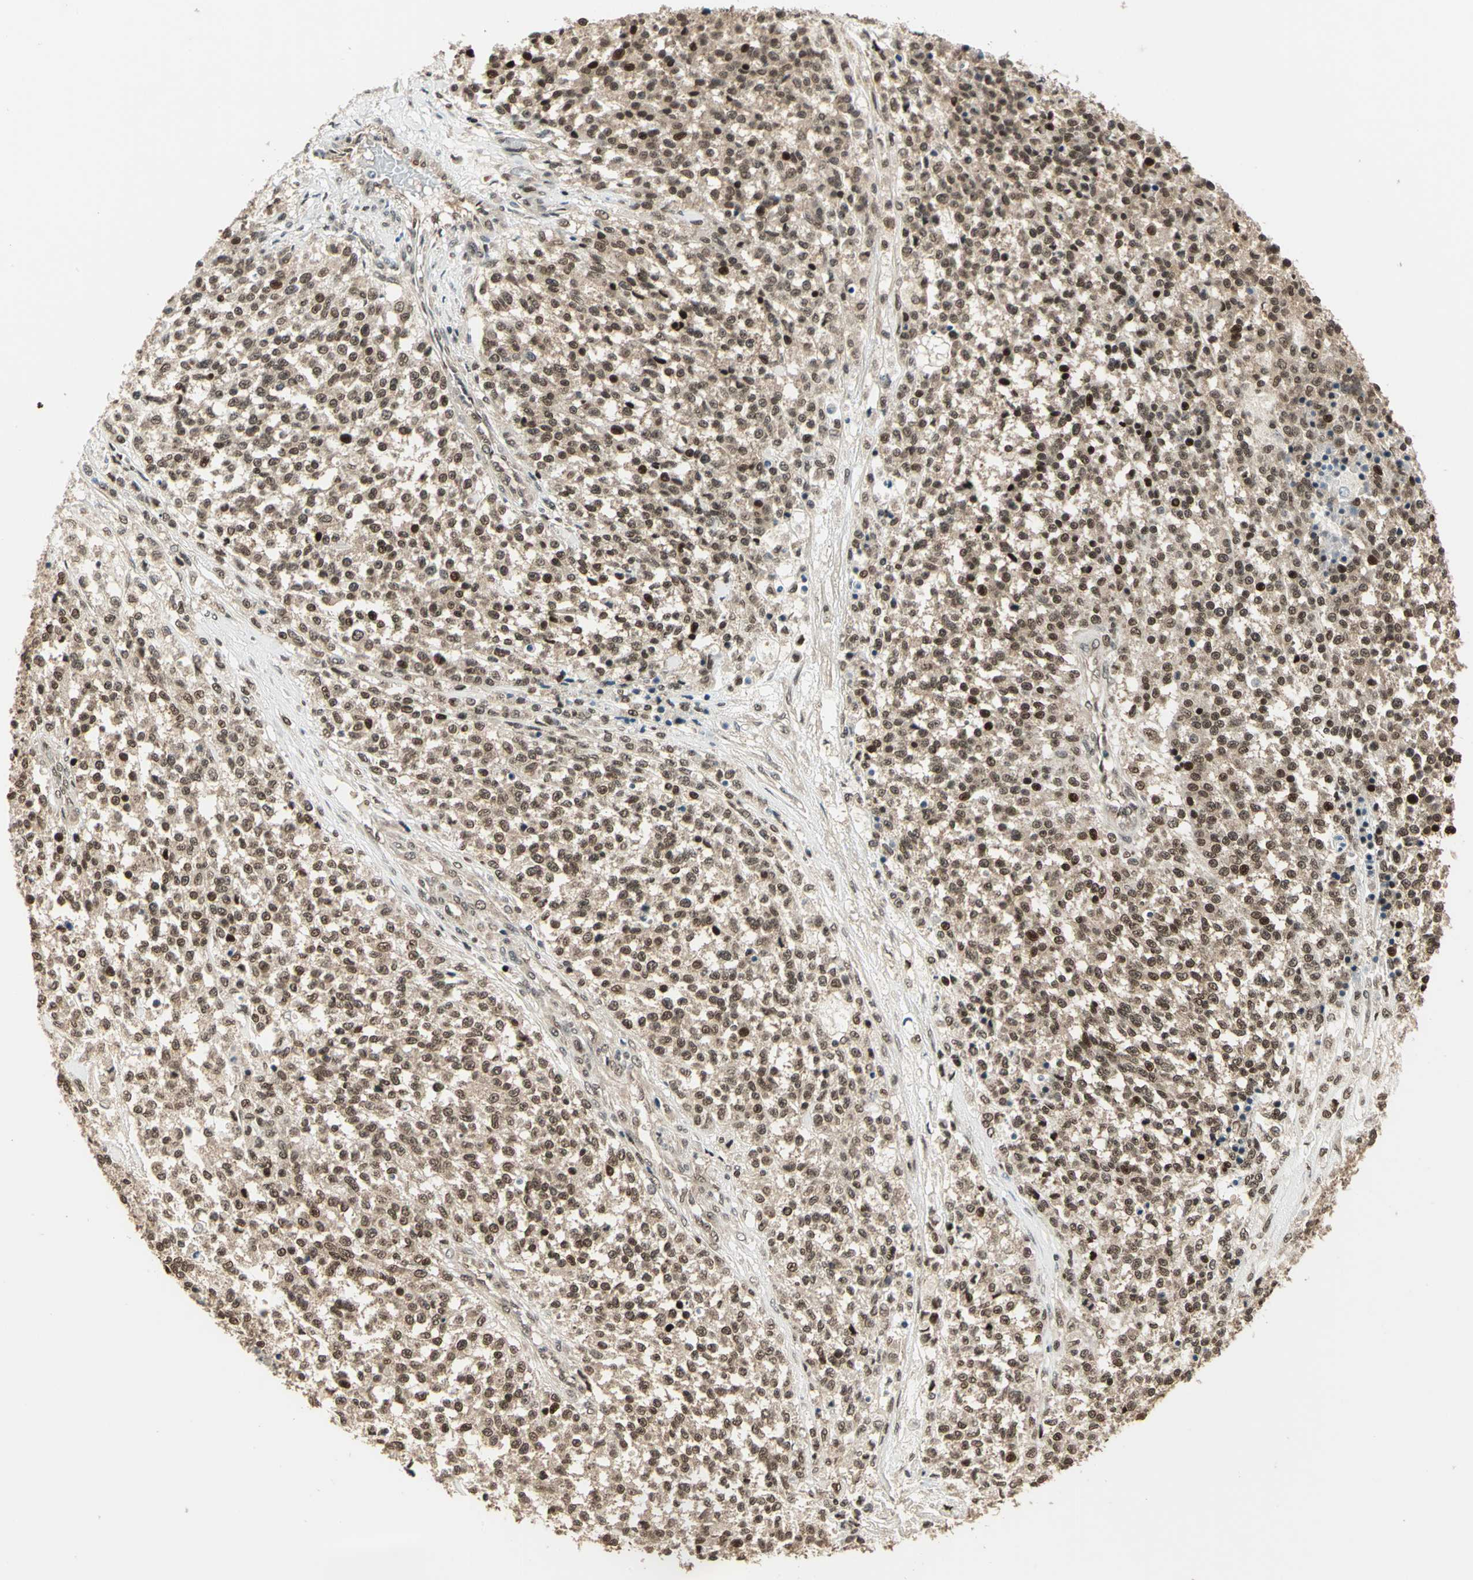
{"staining": {"intensity": "moderate", "quantity": ">75%", "location": "cytoplasmic/membranous,nuclear"}, "tissue": "testis cancer", "cell_type": "Tumor cells", "image_type": "cancer", "snomed": [{"axis": "morphology", "description": "Seminoma, NOS"}, {"axis": "topography", "description": "Testis"}], "caption": "Seminoma (testis) stained with a protein marker shows moderate staining in tumor cells.", "gene": "PSMC3", "patient": {"sex": "male", "age": 59}}